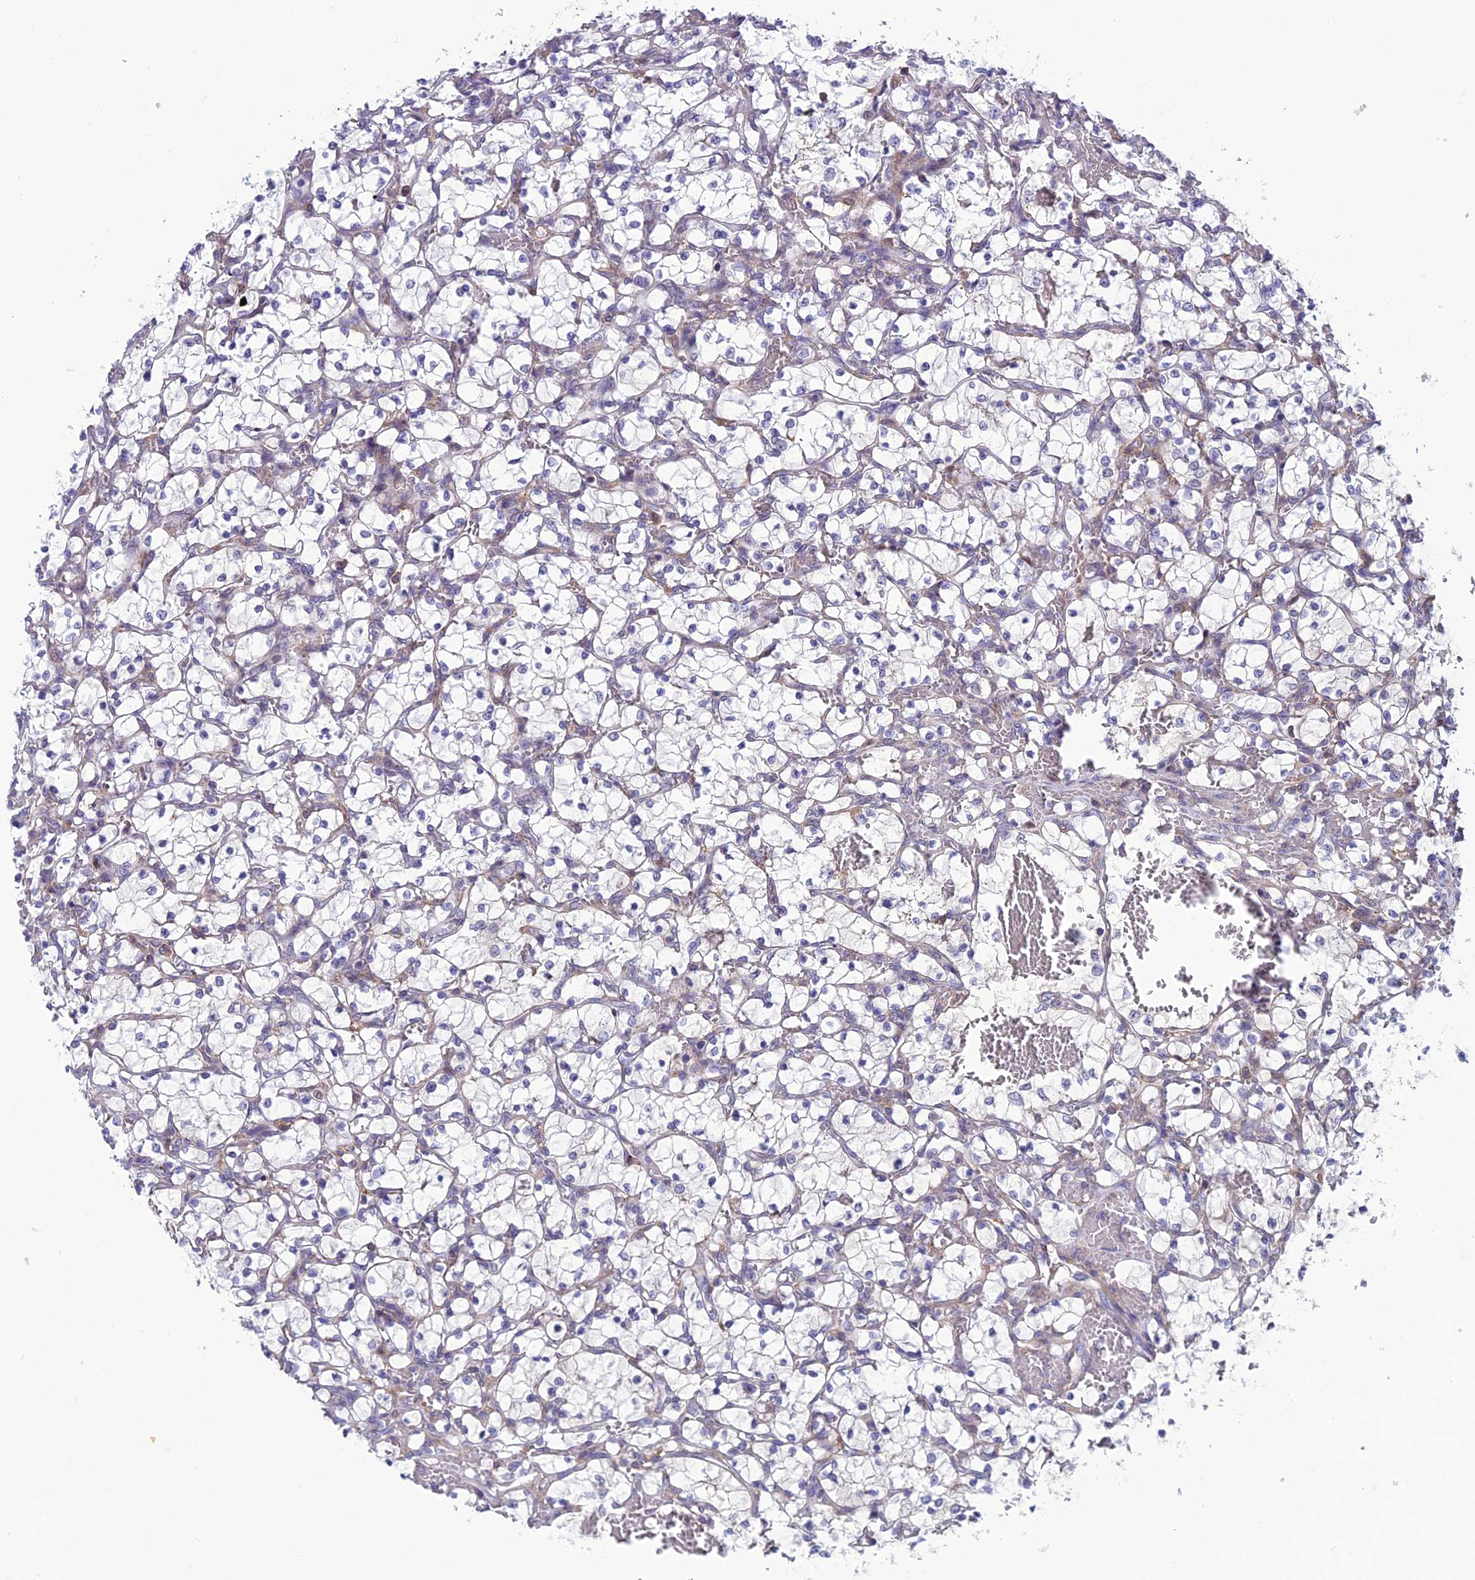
{"staining": {"intensity": "negative", "quantity": "none", "location": "none"}, "tissue": "renal cancer", "cell_type": "Tumor cells", "image_type": "cancer", "snomed": [{"axis": "morphology", "description": "Adenocarcinoma, NOS"}, {"axis": "topography", "description": "Kidney"}], "caption": "Protein analysis of renal adenocarcinoma displays no significant expression in tumor cells.", "gene": "MAST2", "patient": {"sex": "female", "age": 69}}